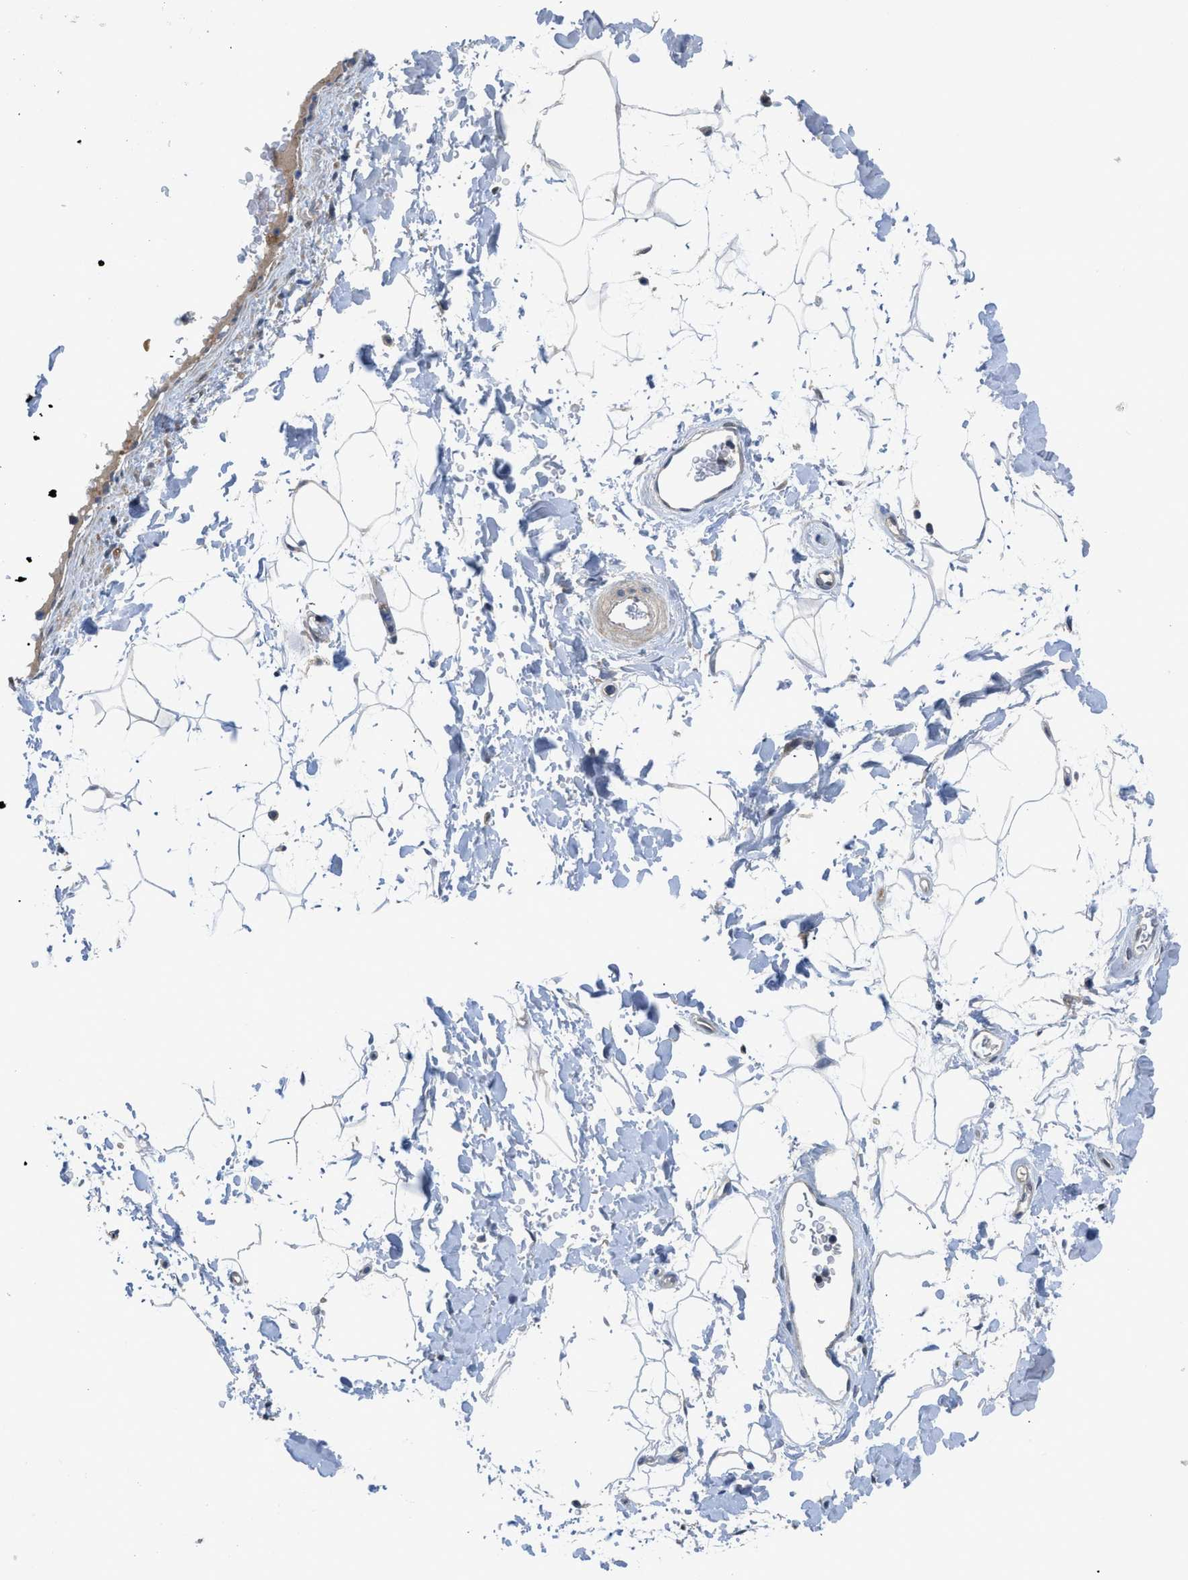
{"staining": {"intensity": "negative", "quantity": "none", "location": "none"}, "tissue": "adipose tissue", "cell_type": "Adipocytes", "image_type": "normal", "snomed": [{"axis": "morphology", "description": "Normal tissue, NOS"}, {"axis": "topography", "description": "Soft tissue"}], "caption": "Adipose tissue stained for a protein using immunohistochemistry (IHC) displays no staining adipocytes.", "gene": "PANX1", "patient": {"sex": "male", "age": 72}}